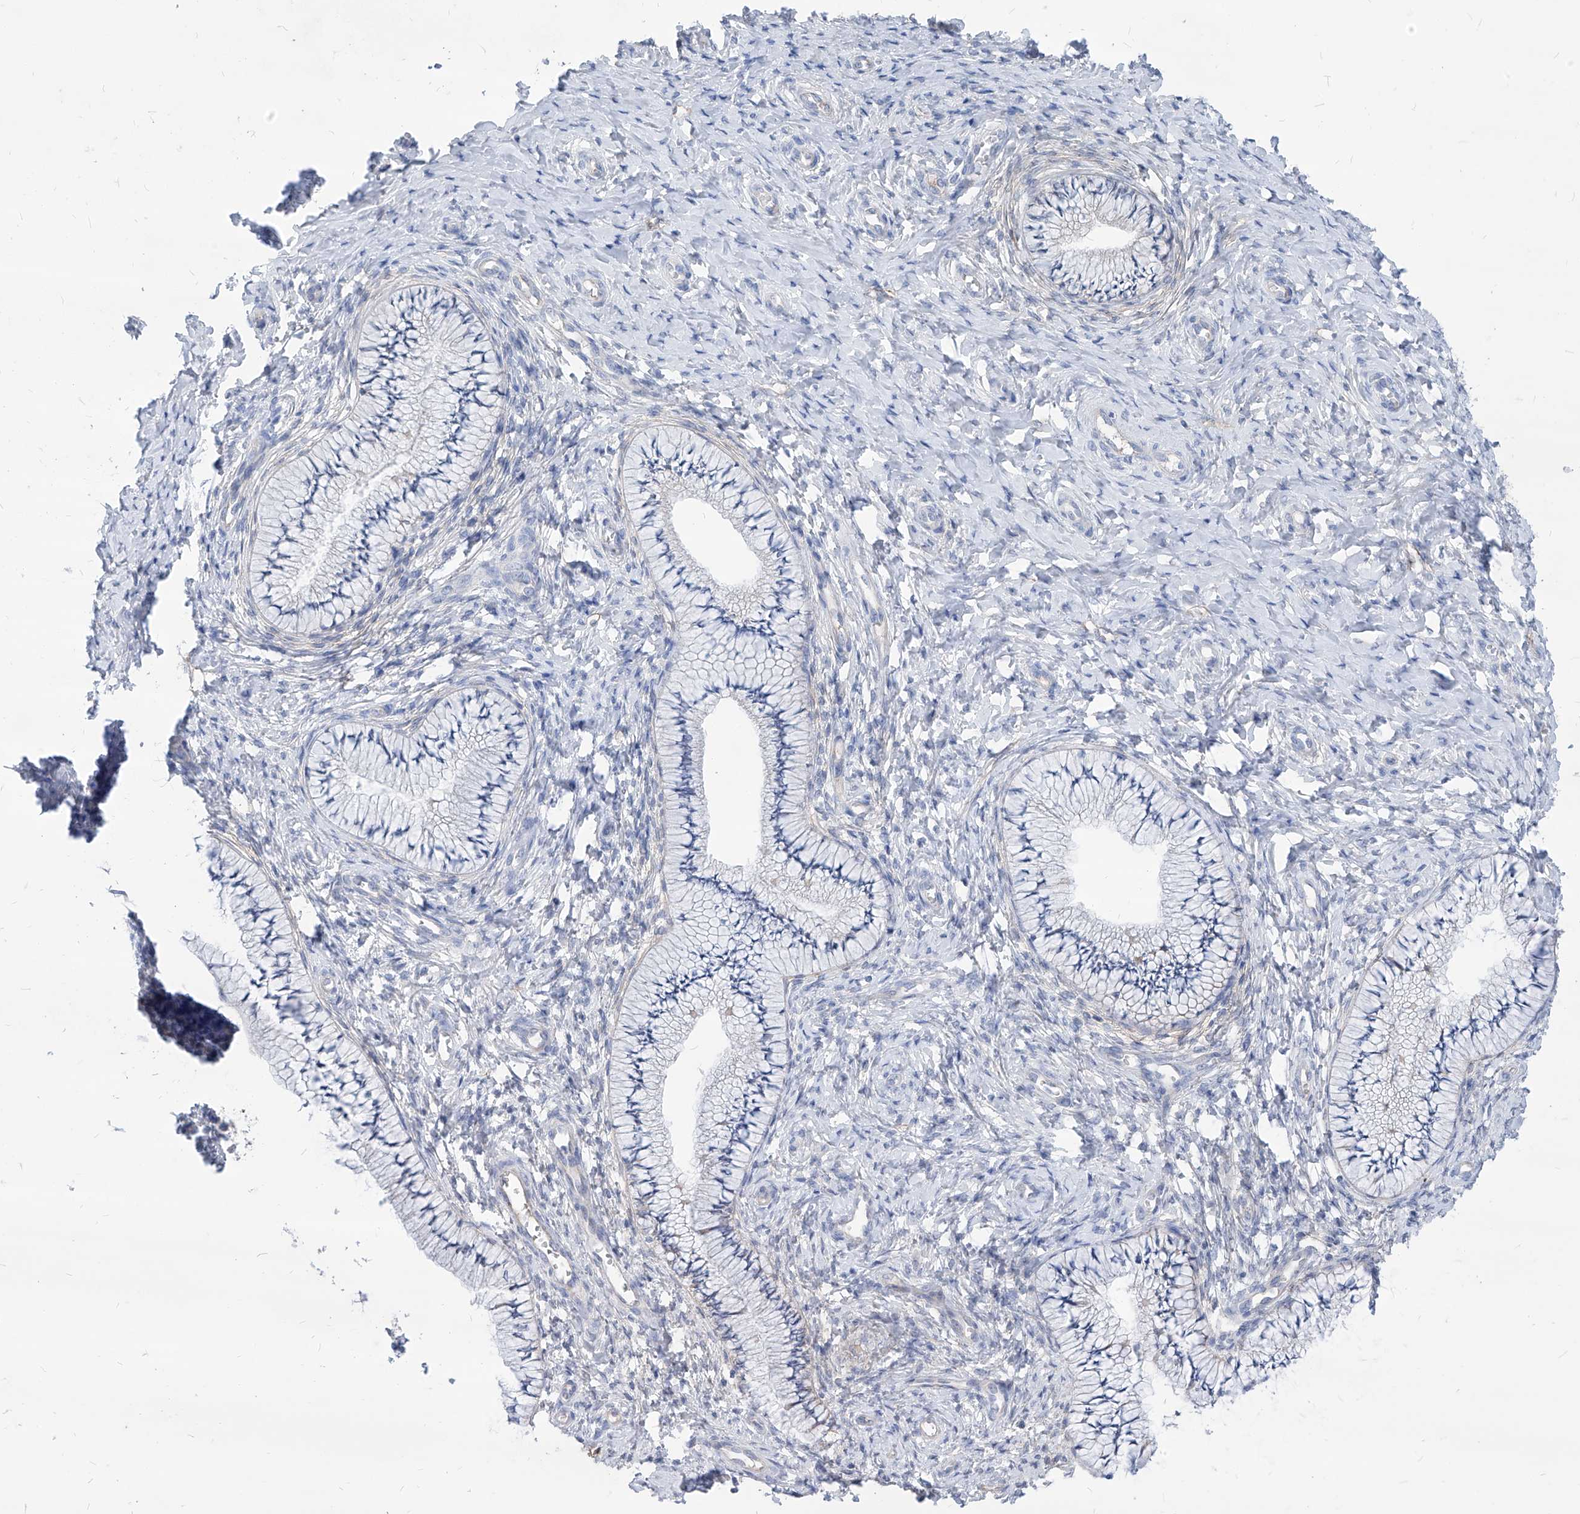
{"staining": {"intensity": "negative", "quantity": "none", "location": "none"}, "tissue": "cervix", "cell_type": "Glandular cells", "image_type": "normal", "snomed": [{"axis": "morphology", "description": "Normal tissue, NOS"}, {"axis": "topography", "description": "Cervix"}], "caption": "IHC image of normal cervix stained for a protein (brown), which shows no expression in glandular cells. The staining was performed using DAB to visualize the protein expression in brown, while the nuclei were stained in blue with hematoxylin (Magnification: 20x).", "gene": "AKAP10", "patient": {"sex": "female", "age": 36}}